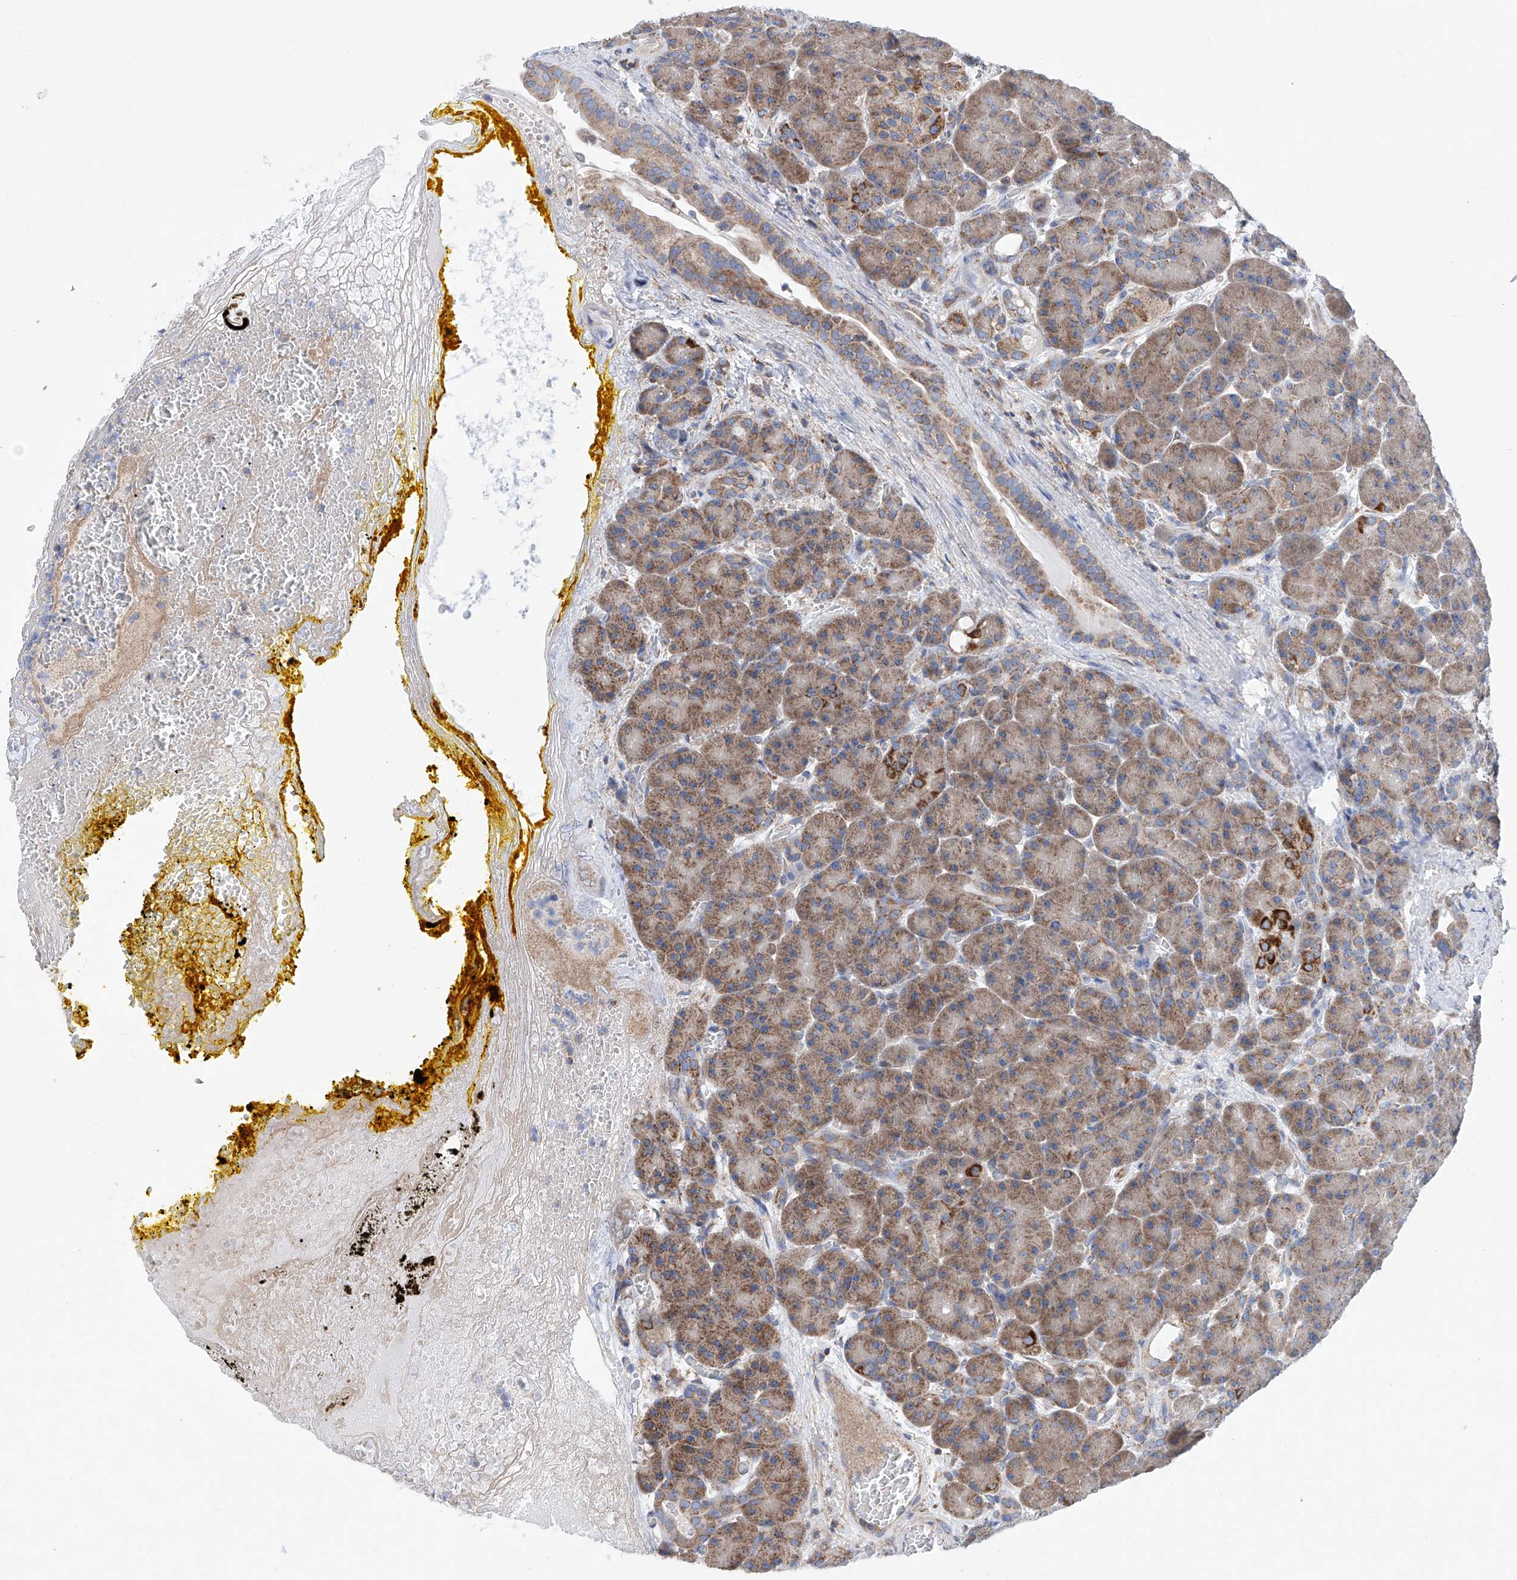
{"staining": {"intensity": "moderate", "quantity": ">75%", "location": "cytoplasmic/membranous"}, "tissue": "pancreas", "cell_type": "Exocrine glandular cells", "image_type": "normal", "snomed": [{"axis": "morphology", "description": "Normal tissue, NOS"}, {"axis": "topography", "description": "Pancreas"}], "caption": "This micrograph reveals normal pancreas stained with IHC to label a protein in brown. The cytoplasmic/membranous of exocrine glandular cells show moderate positivity for the protein. Nuclei are counter-stained blue.", "gene": "MAD2L1", "patient": {"sex": "male", "age": 63}}